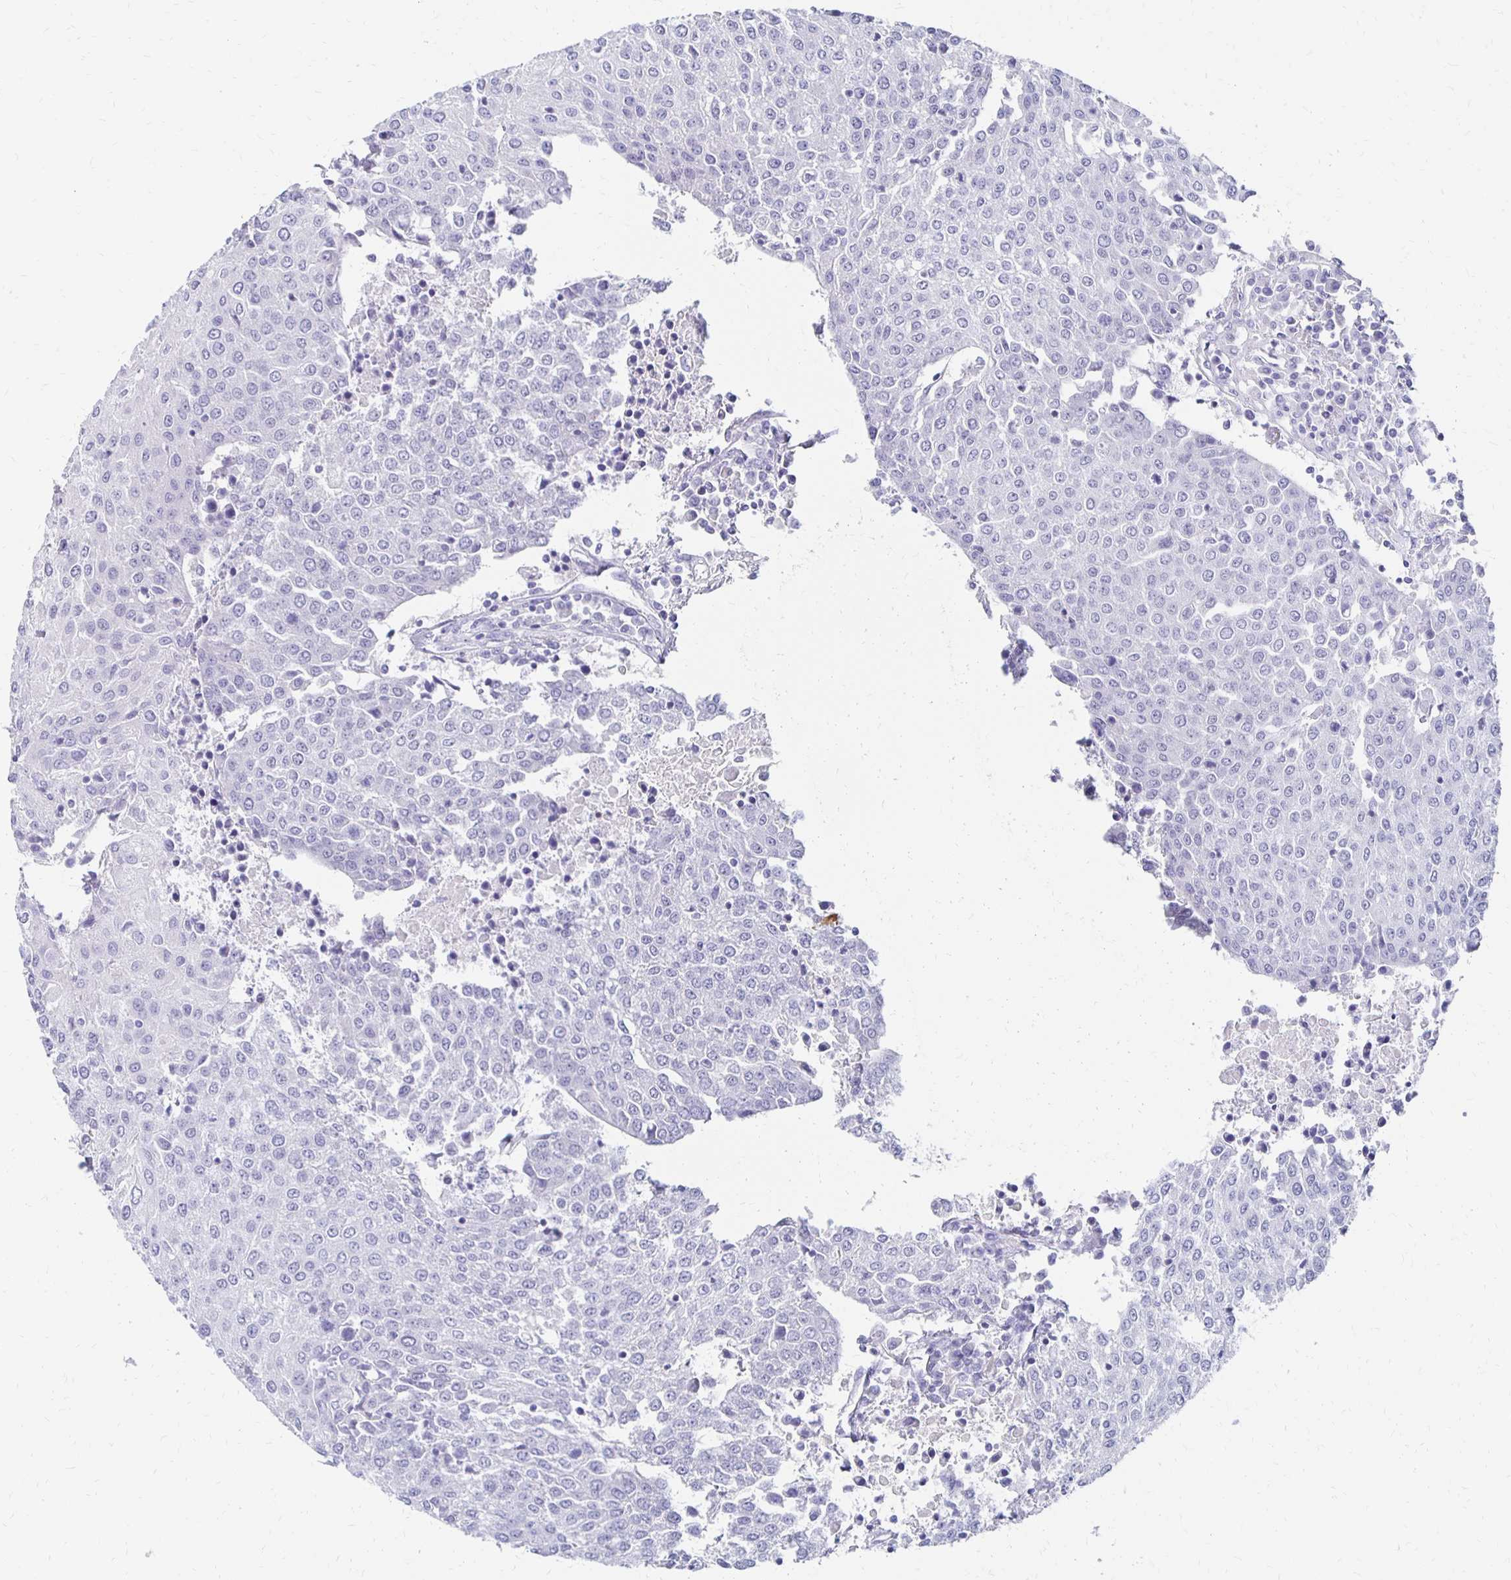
{"staining": {"intensity": "negative", "quantity": "none", "location": "none"}, "tissue": "urothelial cancer", "cell_type": "Tumor cells", "image_type": "cancer", "snomed": [{"axis": "morphology", "description": "Urothelial carcinoma, High grade"}, {"axis": "topography", "description": "Urinary bladder"}], "caption": "IHC photomicrograph of human urothelial cancer stained for a protein (brown), which exhibits no positivity in tumor cells. Nuclei are stained in blue.", "gene": "SYT2", "patient": {"sex": "female", "age": 85}}